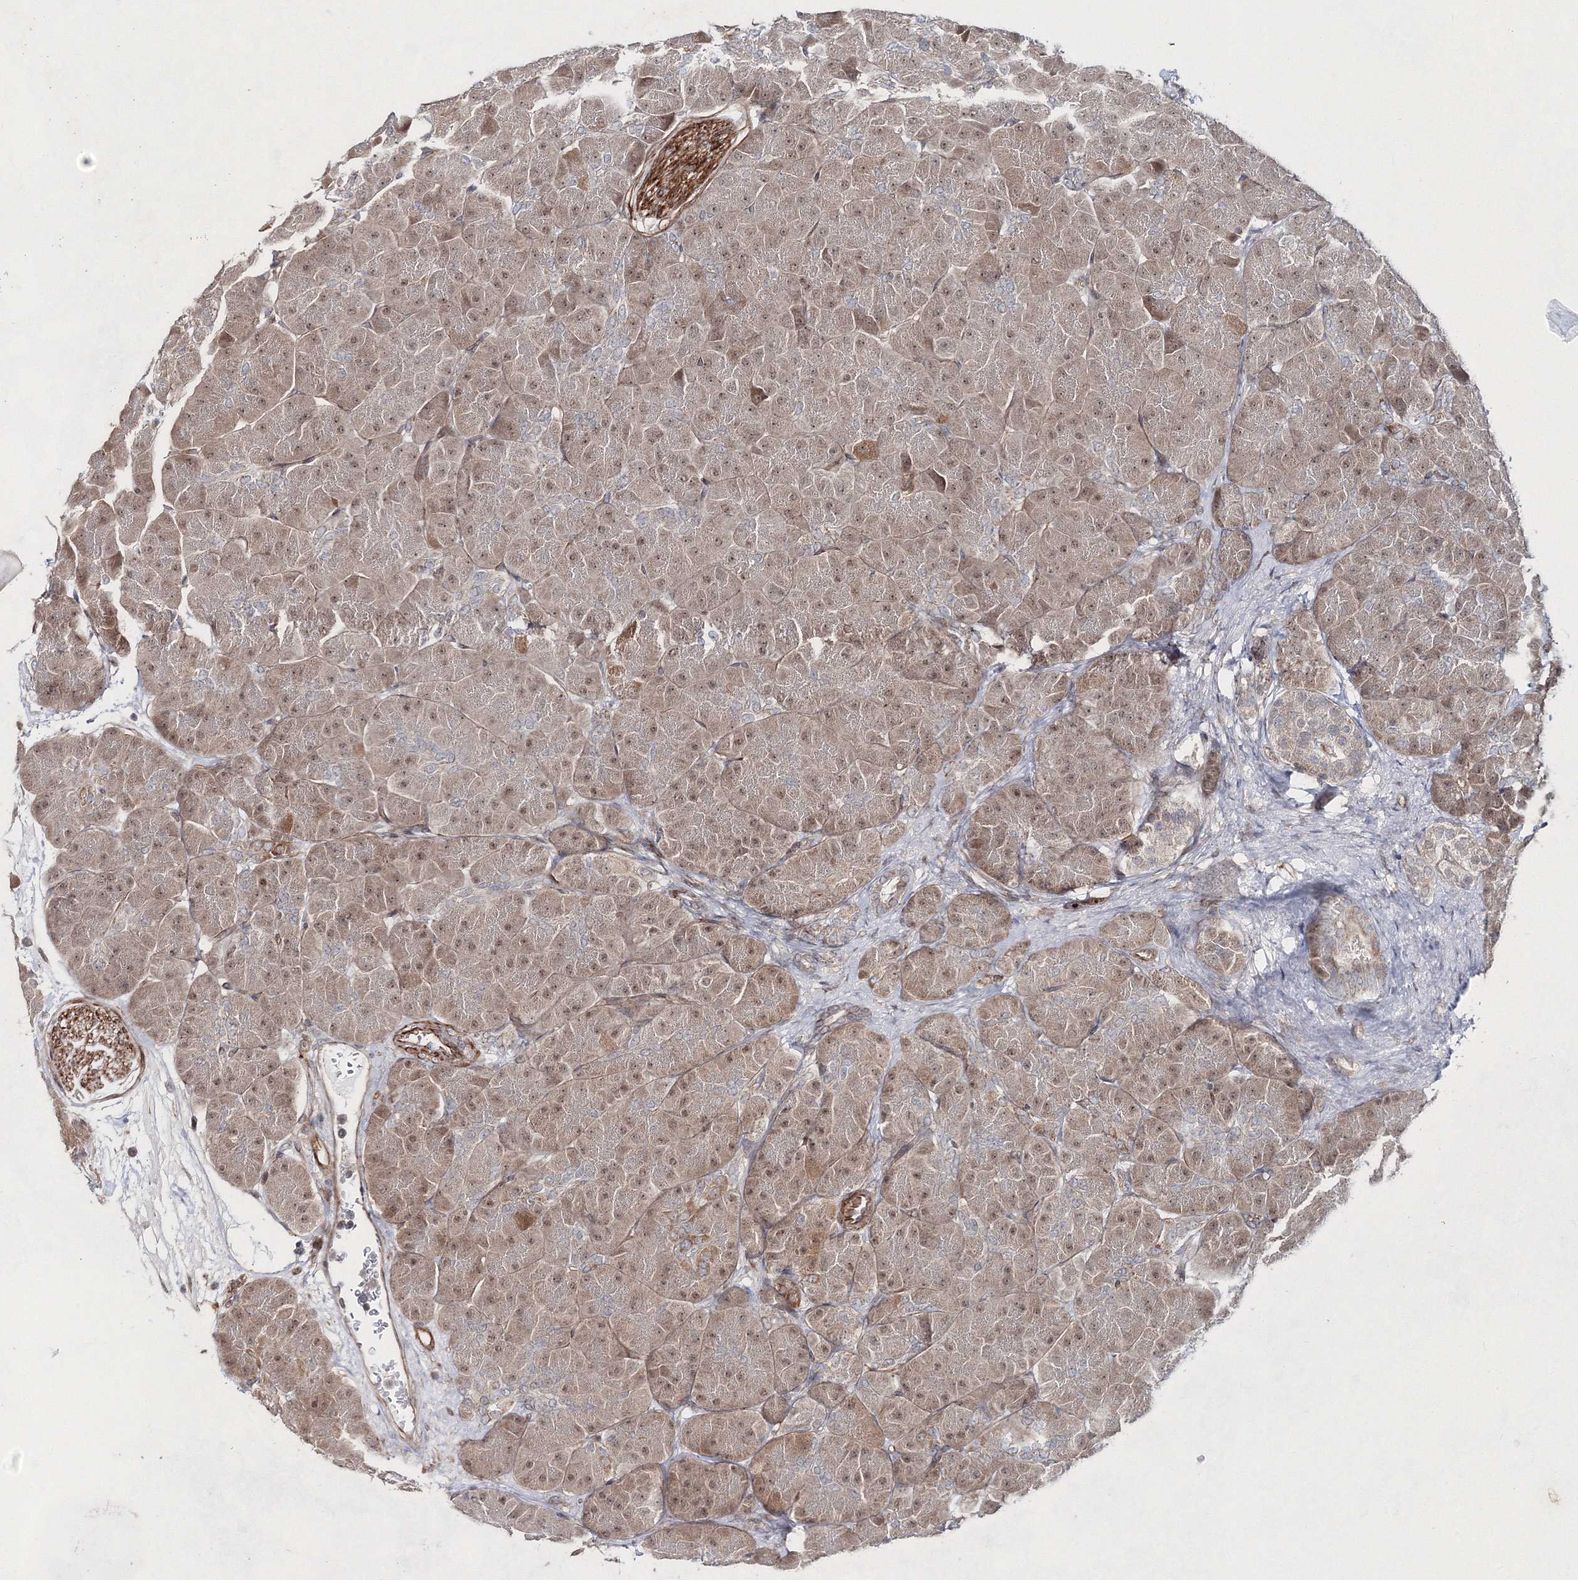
{"staining": {"intensity": "moderate", "quantity": "25%-75%", "location": "cytoplasmic/membranous,nuclear"}, "tissue": "pancreas", "cell_type": "Exocrine glandular cells", "image_type": "normal", "snomed": [{"axis": "morphology", "description": "Normal tissue, NOS"}, {"axis": "topography", "description": "Pancreas"}], "caption": "Unremarkable pancreas displays moderate cytoplasmic/membranous,nuclear positivity in approximately 25%-75% of exocrine glandular cells (DAB = brown stain, brightfield microscopy at high magnification)..", "gene": "SNIP1", "patient": {"sex": "male", "age": 66}}